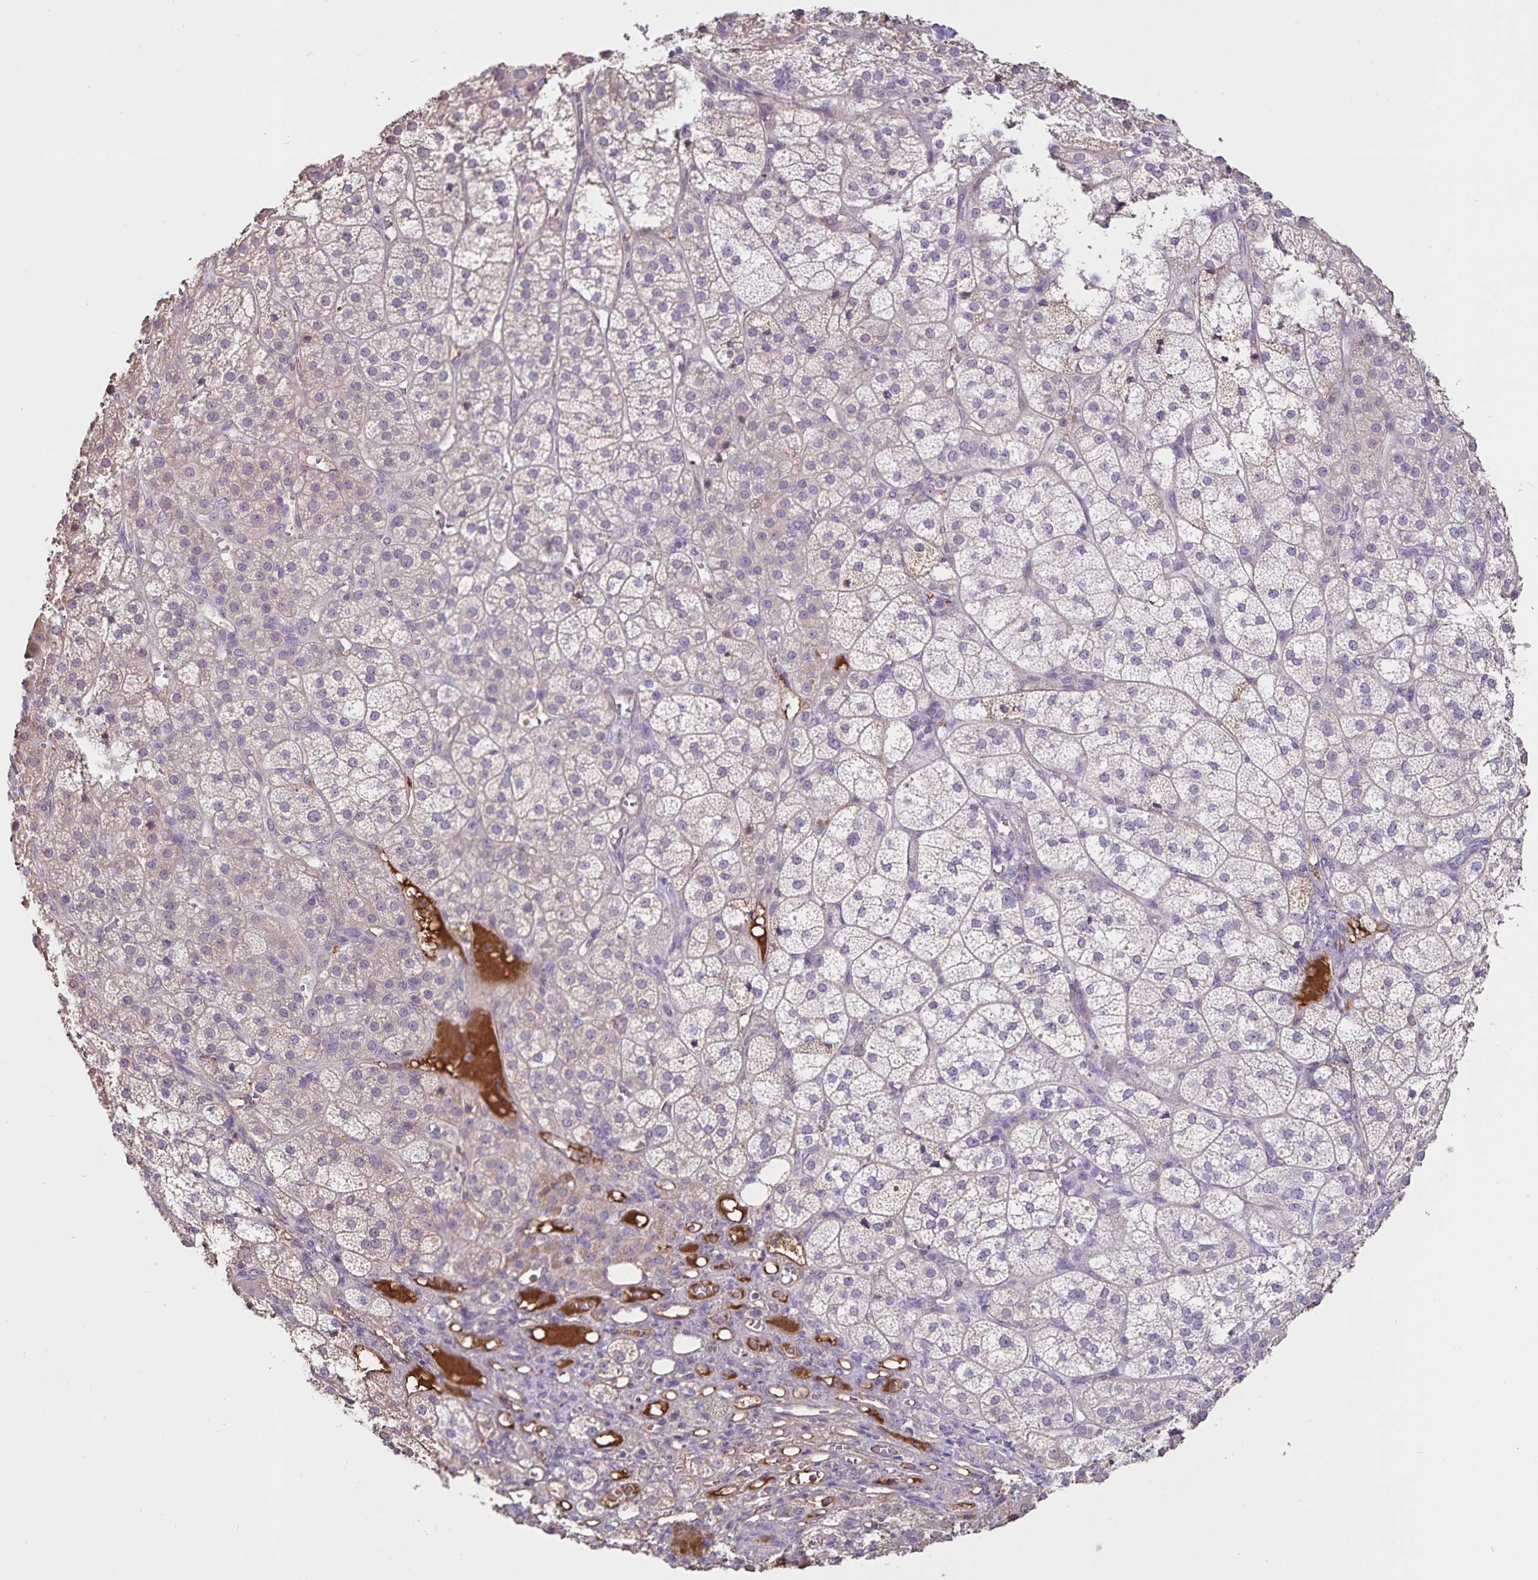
{"staining": {"intensity": "weak", "quantity": "<25%", "location": "cytoplasmic/membranous"}, "tissue": "adrenal gland", "cell_type": "Glandular cells", "image_type": "normal", "snomed": [{"axis": "morphology", "description": "Normal tissue, NOS"}, {"axis": "topography", "description": "Adrenal gland"}], "caption": "The immunohistochemistry image has no significant expression in glandular cells of adrenal gland. Nuclei are stained in blue.", "gene": "FGG", "patient": {"sex": "female", "age": 60}}